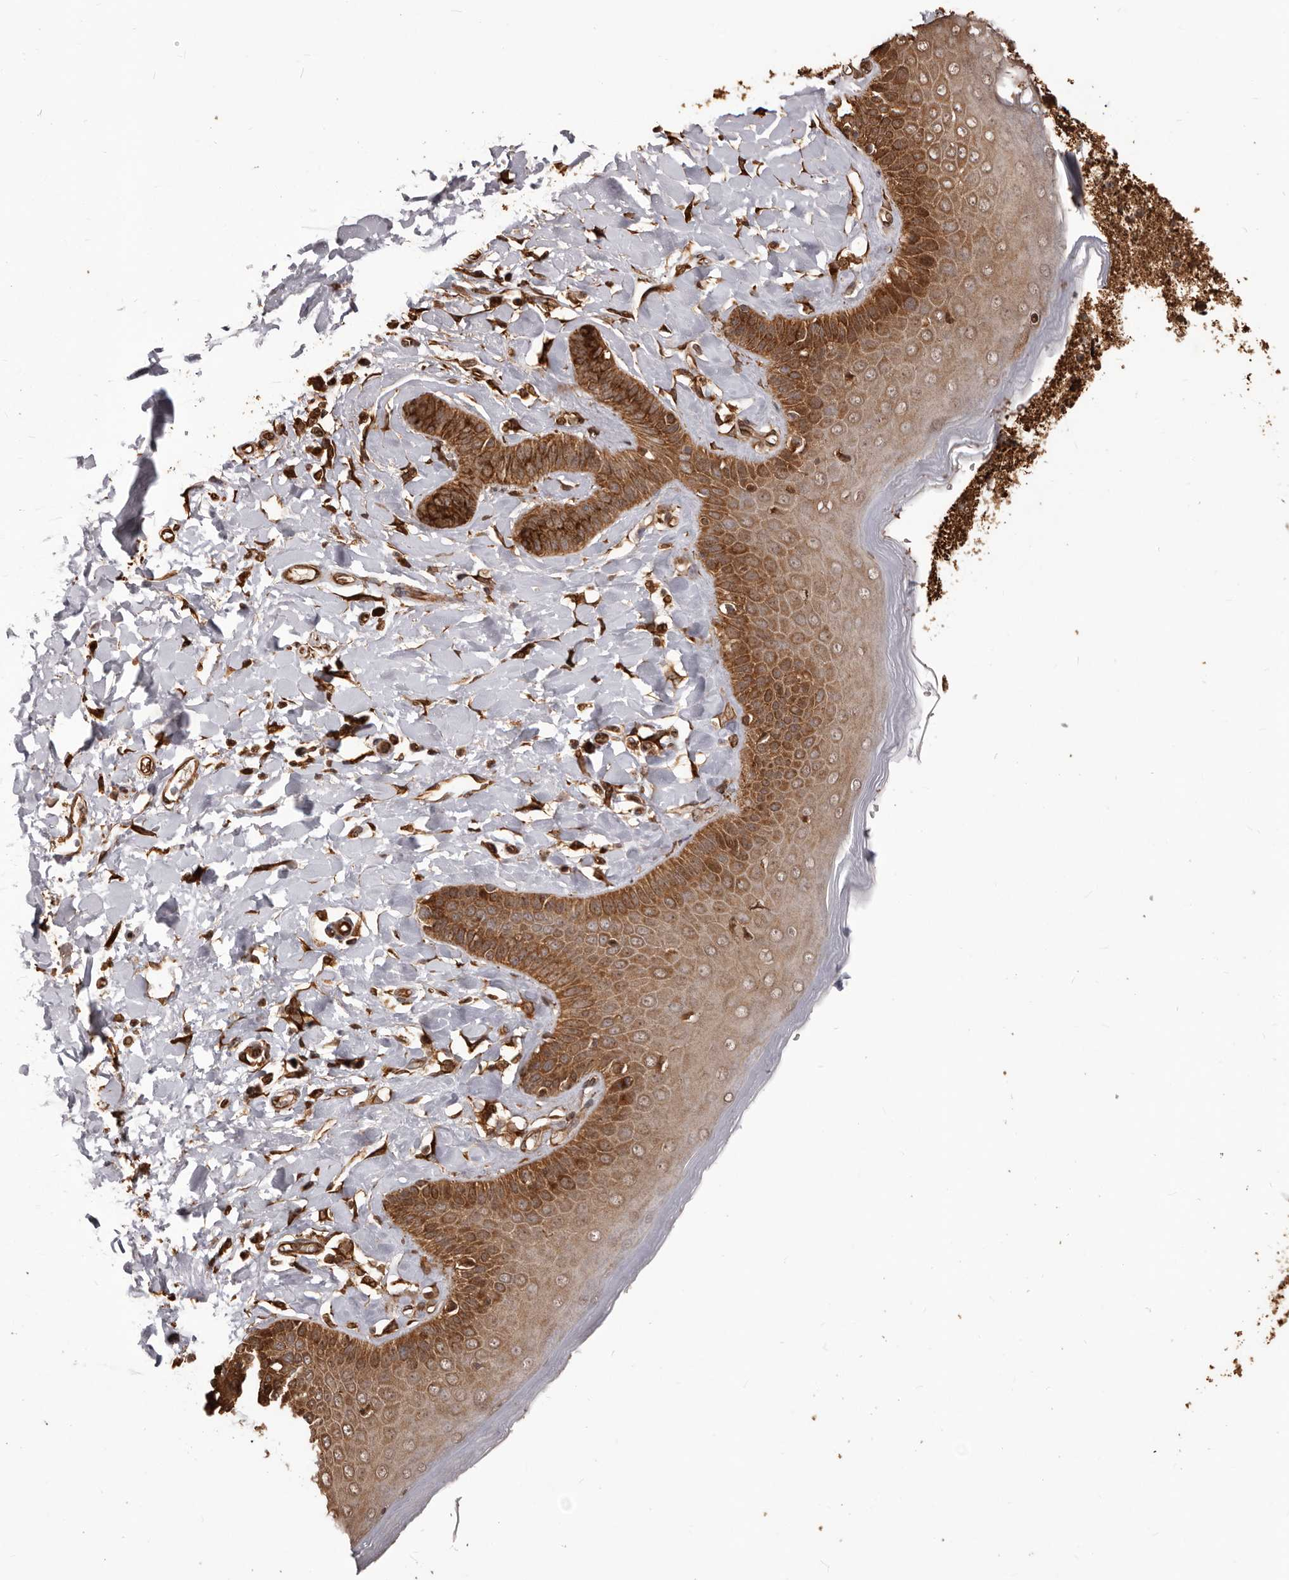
{"staining": {"intensity": "strong", "quantity": "25%-75%", "location": "cytoplasmic/membranous"}, "tissue": "skin", "cell_type": "Epidermal cells", "image_type": "normal", "snomed": [{"axis": "morphology", "description": "Normal tissue, NOS"}, {"axis": "topography", "description": "Anal"}], "caption": "IHC image of unremarkable skin: human skin stained using immunohistochemistry displays high levels of strong protein expression localized specifically in the cytoplasmic/membranous of epidermal cells, appearing as a cytoplasmic/membranous brown color.", "gene": "MTO1", "patient": {"sex": "male", "age": 69}}